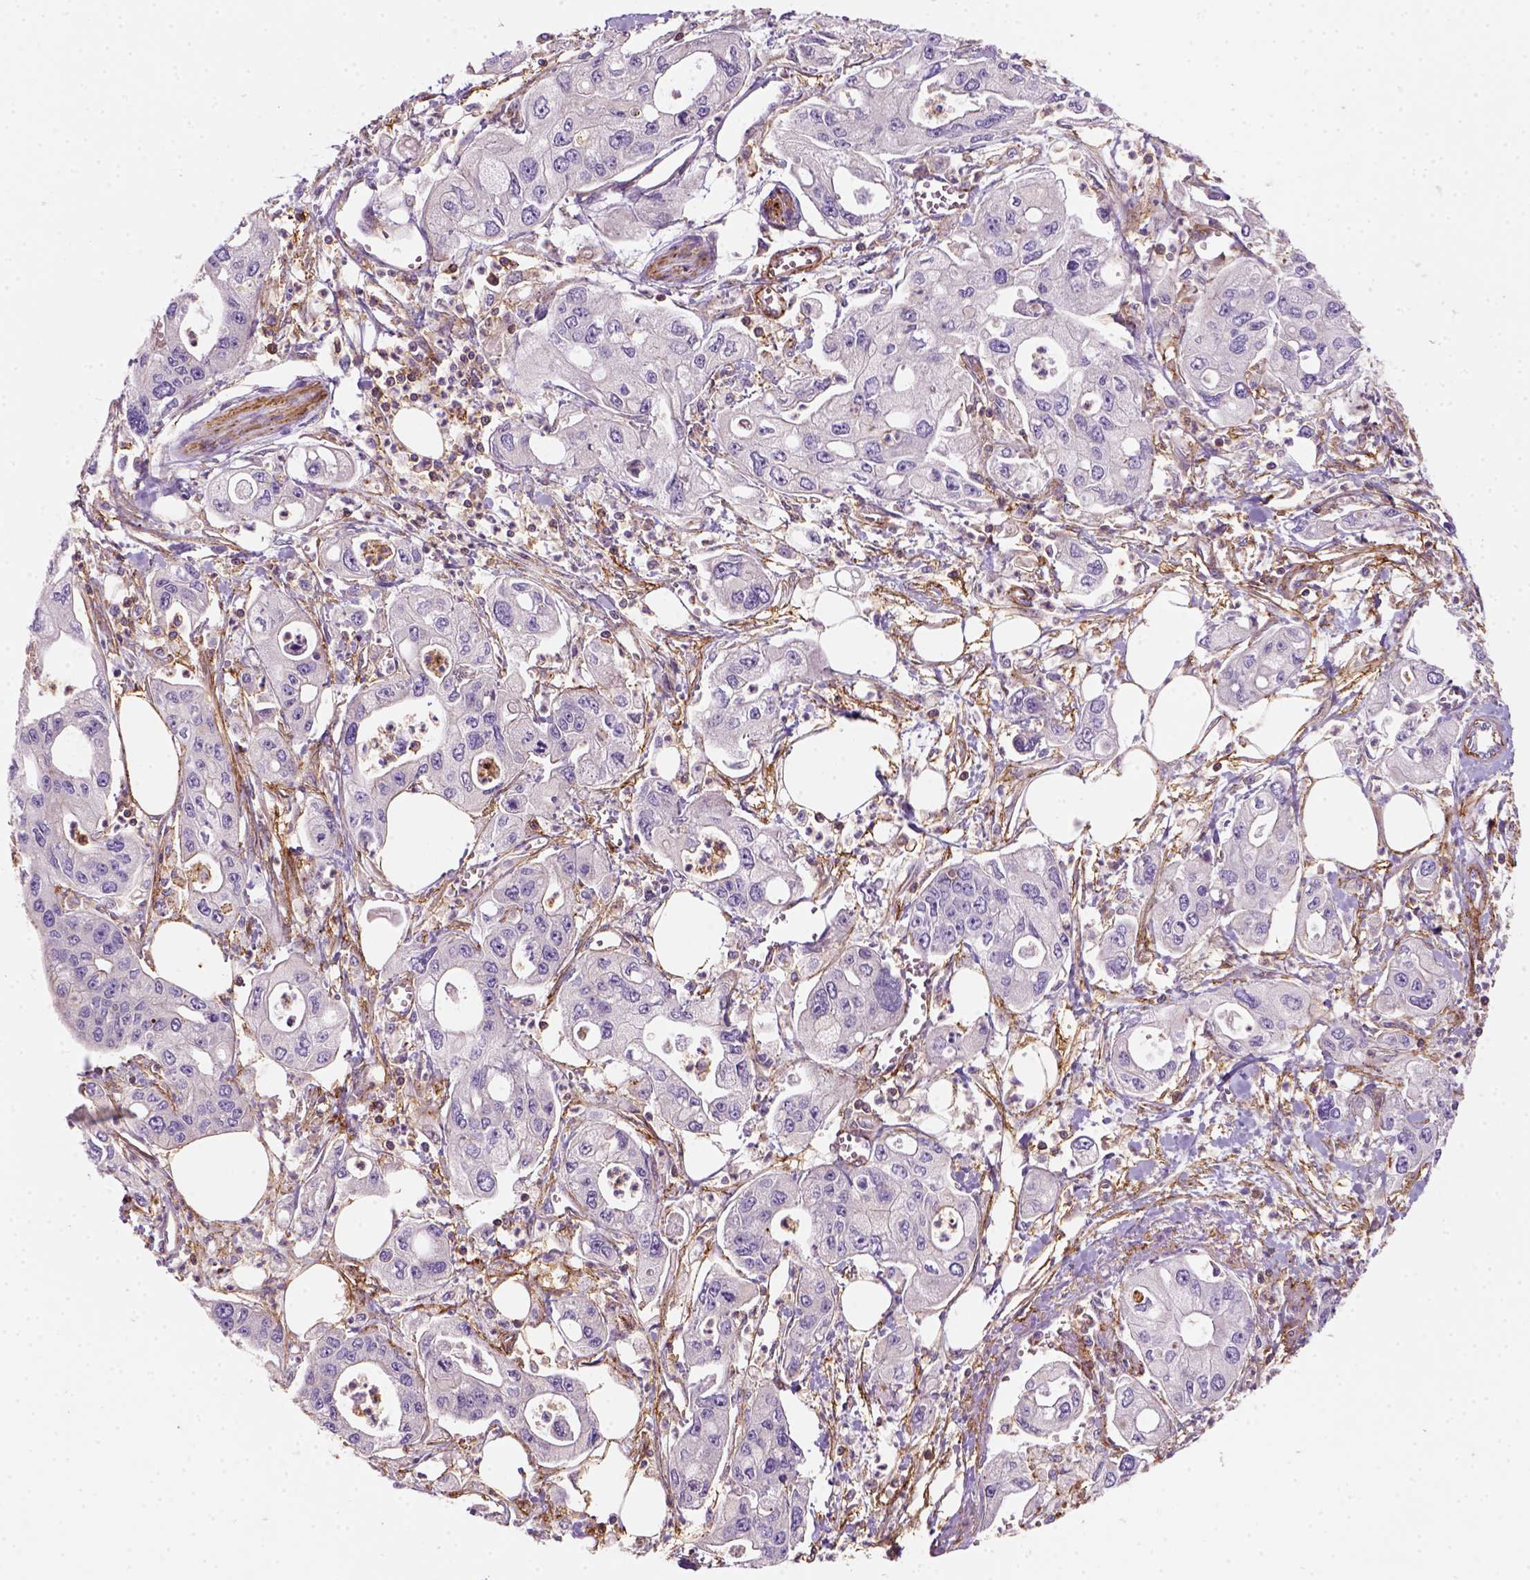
{"staining": {"intensity": "negative", "quantity": "none", "location": "none"}, "tissue": "pancreatic cancer", "cell_type": "Tumor cells", "image_type": "cancer", "snomed": [{"axis": "morphology", "description": "Adenocarcinoma, NOS"}, {"axis": "topography", "description": "Pancreas"}], "caption": "DAB immunohistochemical staining of human pancreatic cancer shows no significant staining in tumor cells.", "gene": "GPRC5D", "patient": {"sex": "male", "age": 70}}